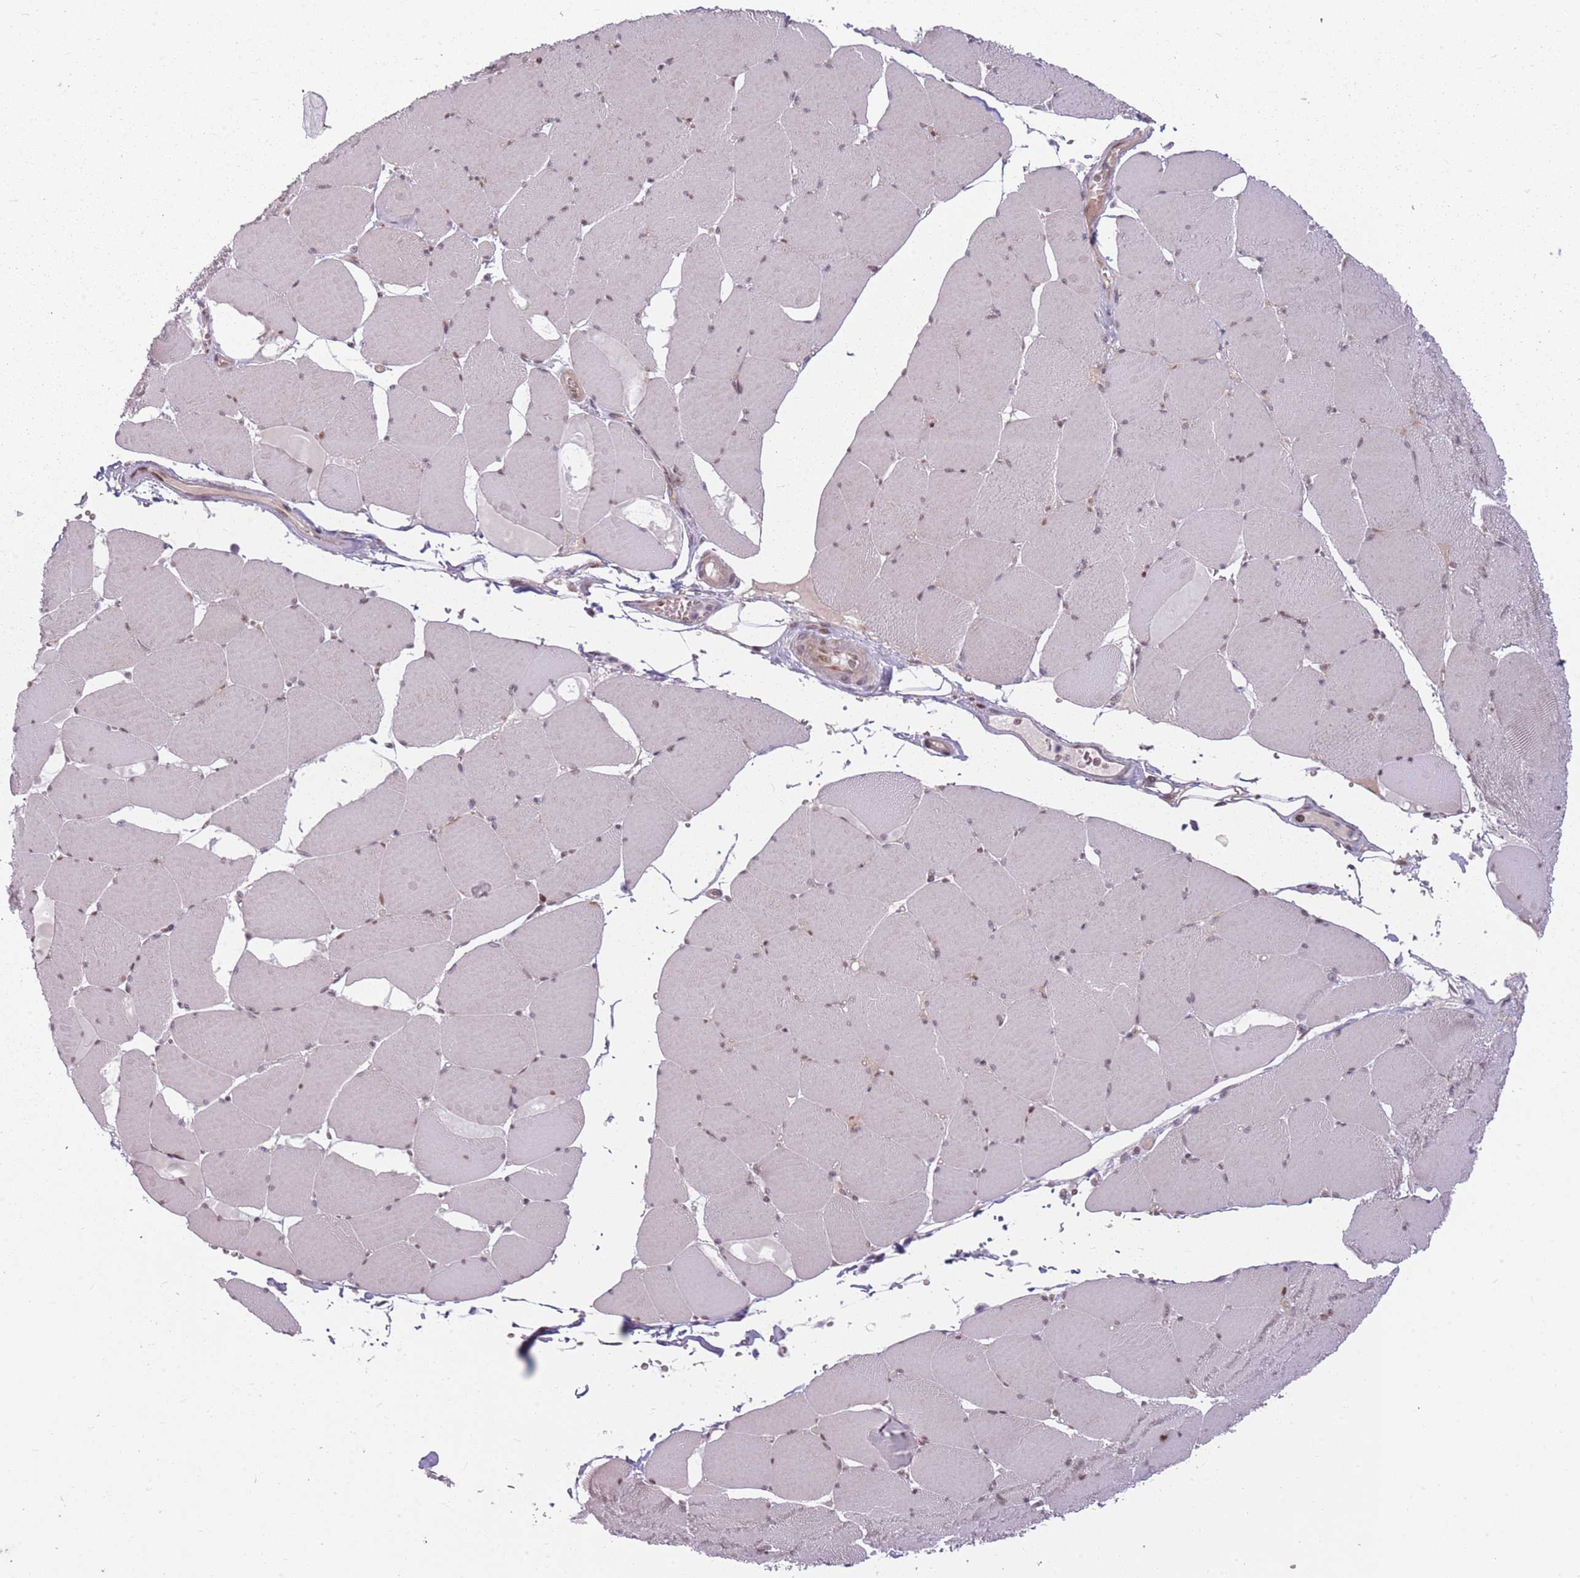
{"staining": {"intensity": "weak", "quantity": "25%-75%", "location": "nuclear"}, "tissue": "skeletal muscle", "cell_type": "Myocytes", "image_type": "normal", "snomed": [{"axis": "morphology", "description": "Normal tissue, NOS"}, {"axis": "topography", "description": "Skeletal muscle"}, {"axis": "topography", "description": "Head-Neck"}], "caption": "Brown immunohistochemical staining in normal skeletal muscle demonstrates weak nuclear positivity in approximately 25%-75% of myocytes.", "gene": "ADGRG1", "patient": {"sex": "male", "age": 66}}